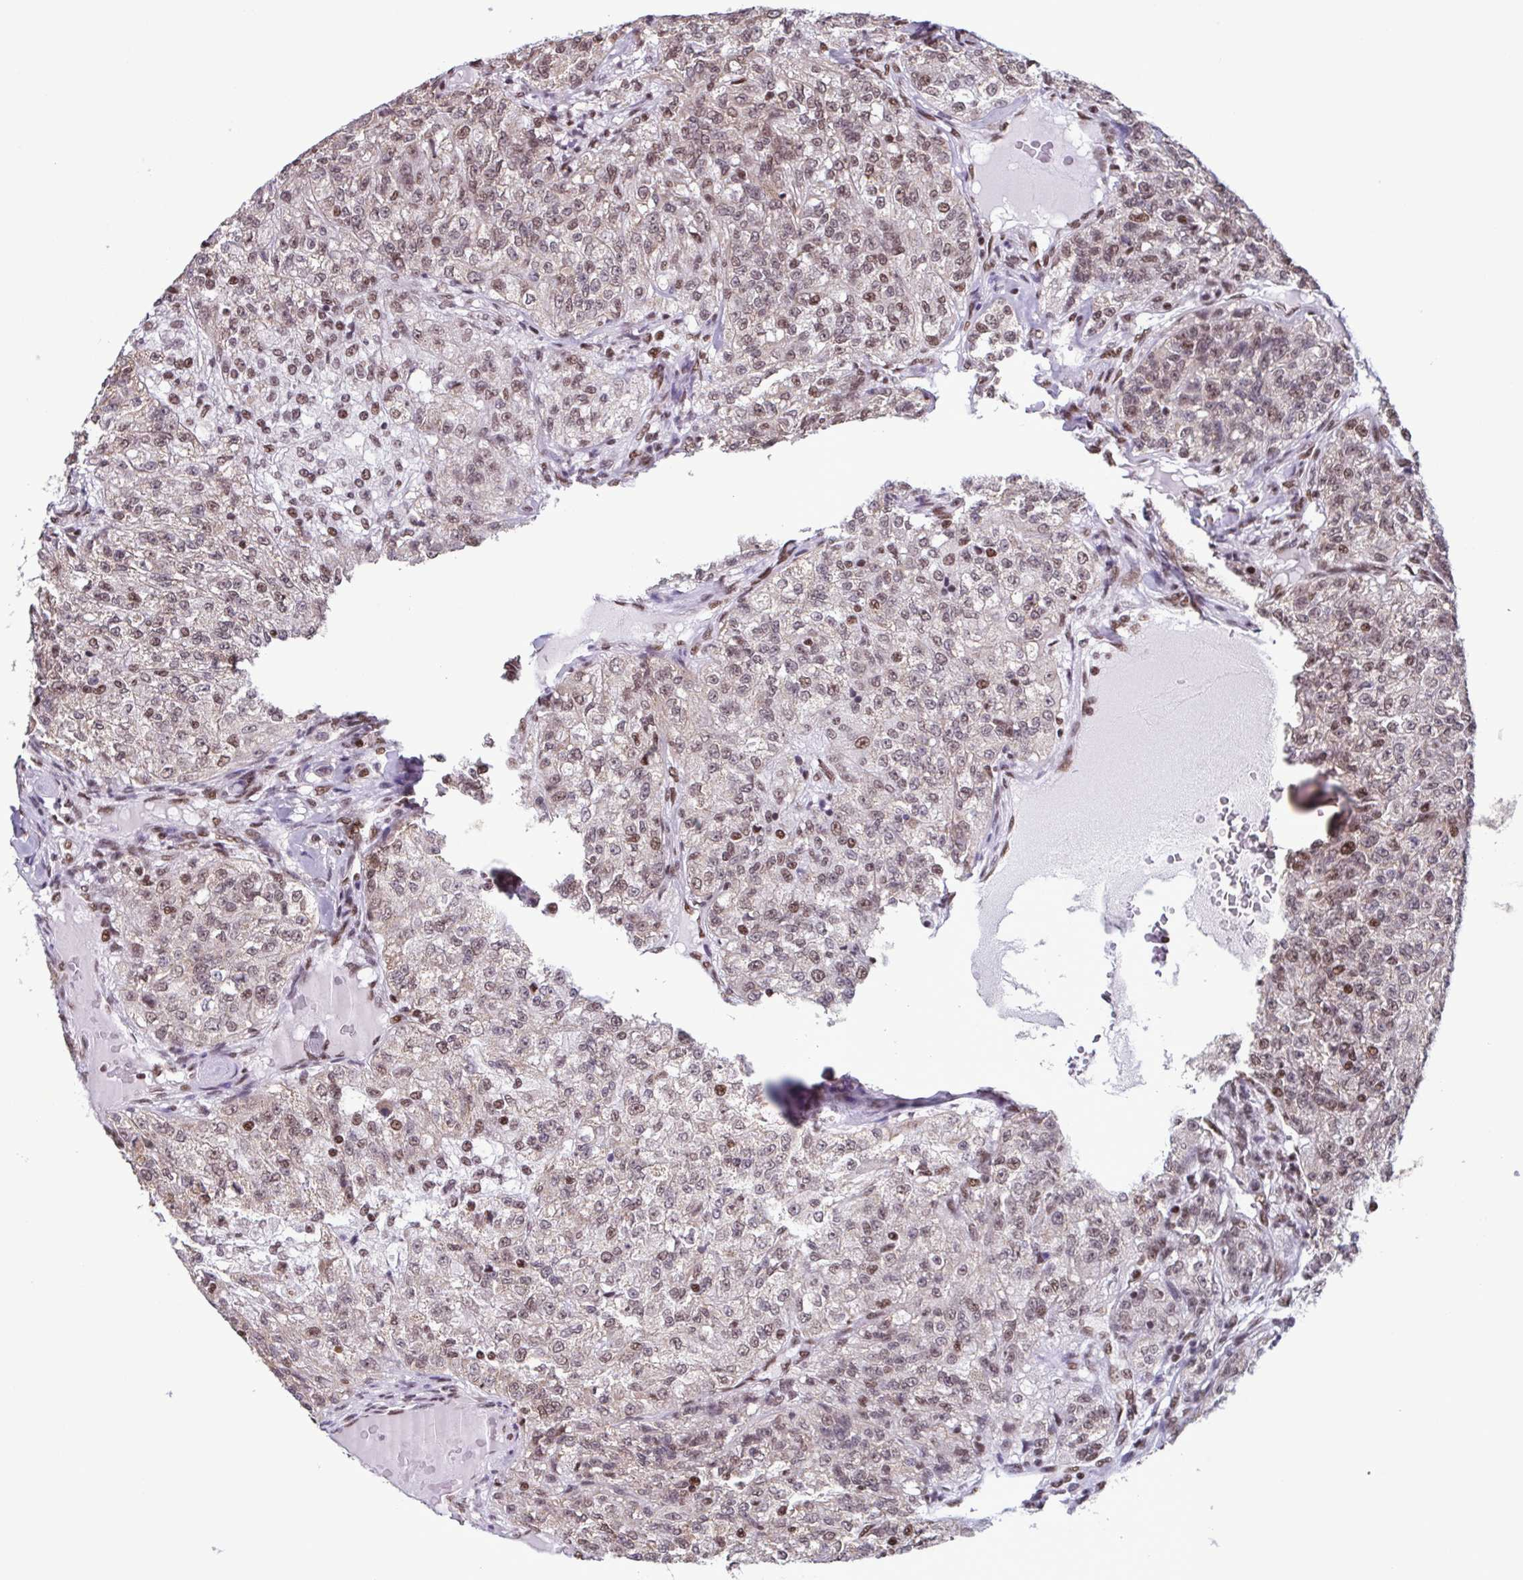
{"staining": {"intensity": "weak", "quantity": ">75%", "location": "nuclear"}, "tissue": "renal cancer", "cell_type": "Tumor cells", "image_type": "cancer", "snomed": [{"axis": "morphology", "description": "Adenocarcinoma, NOS"}, {"axis": "topography", "description": "Kidney"}], "caption": "High-magnification brightfield microscopy of renal cancer stained with DAB (brown) and counterstained with hematoxylin (blue). tumor cells exhibit weak nuclear staining is identified in about>75% of cells.", "gene": "TIMM21", "patient": {"sex": "female", "age": 63}}